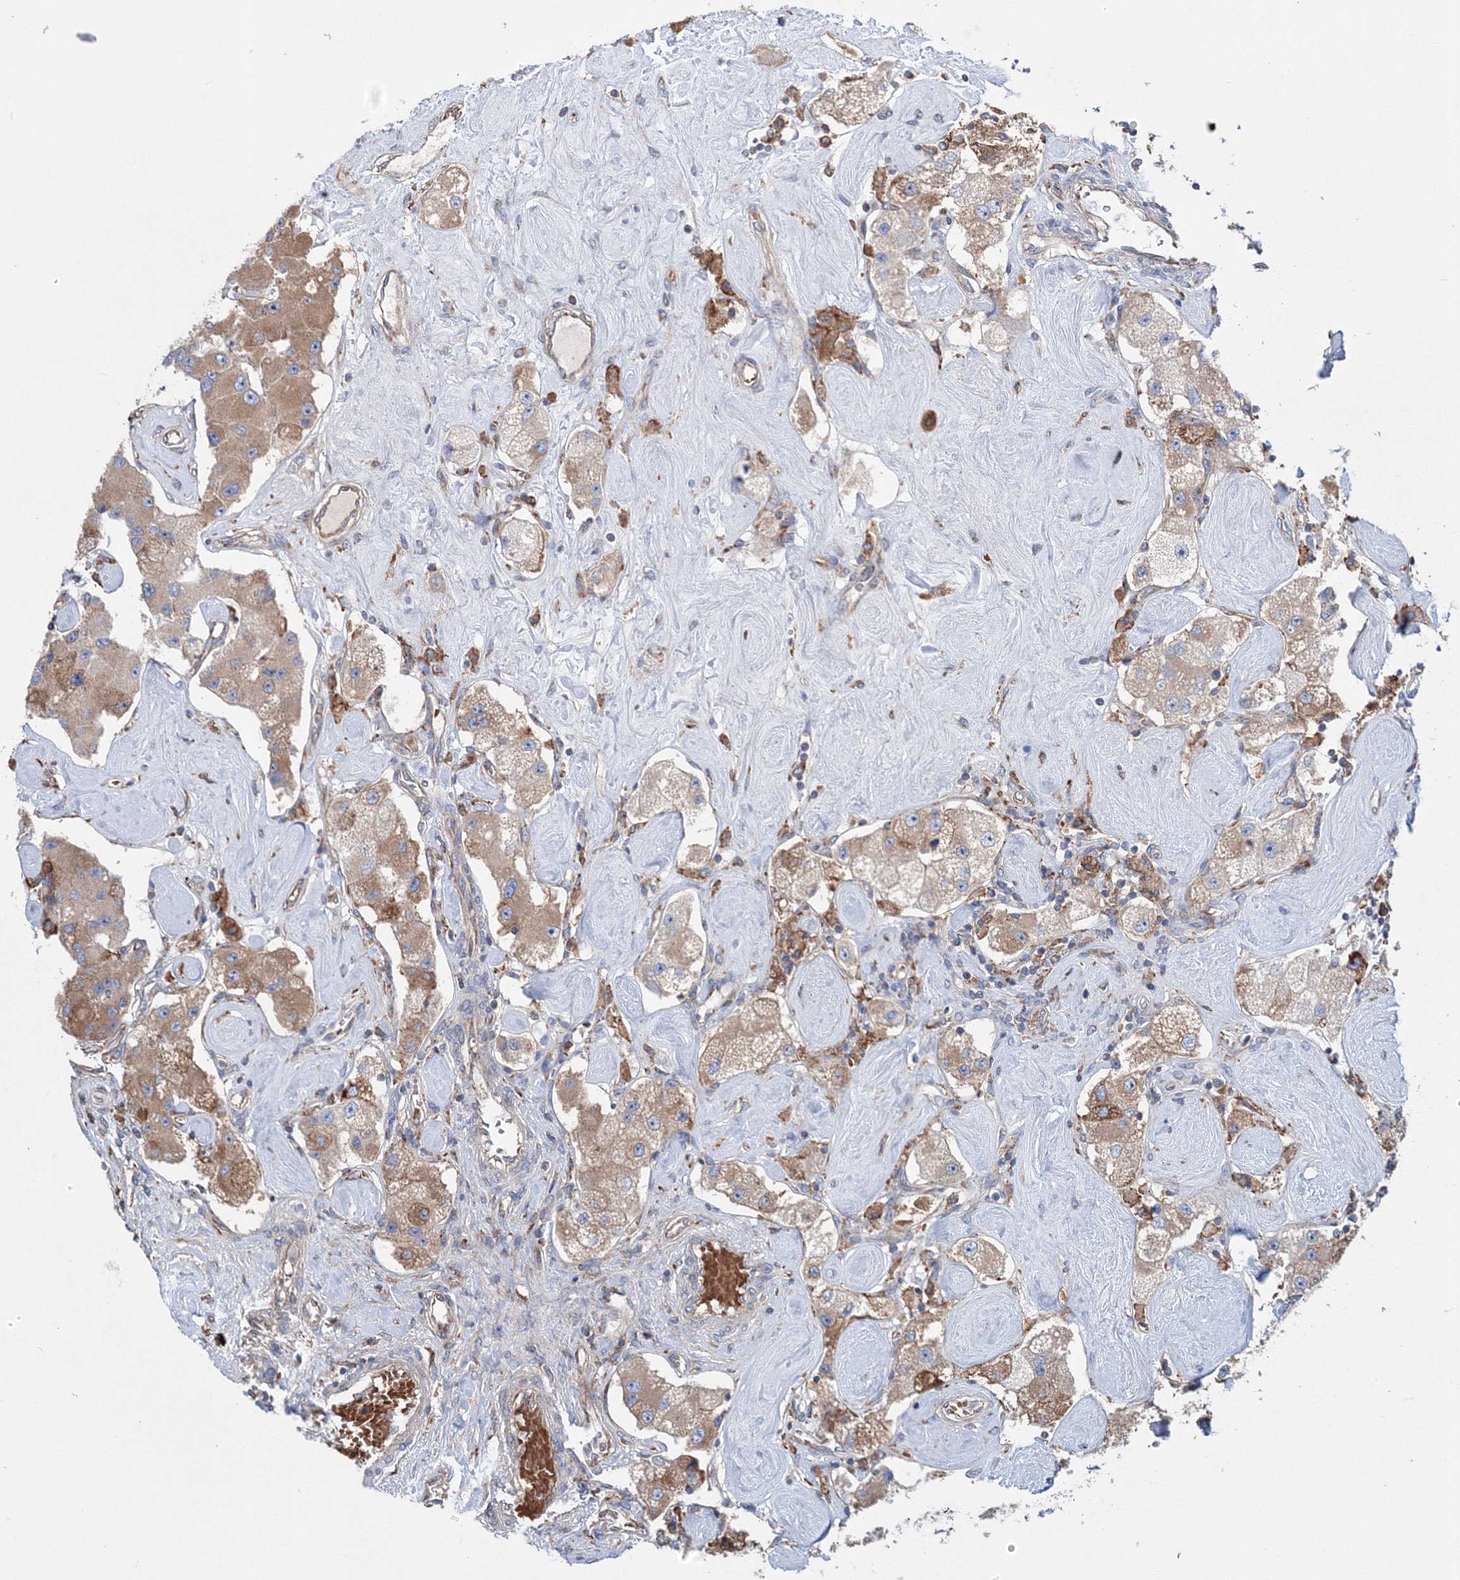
{"staining": {"intensity": "moderate", "quantity": ">75%", "location": "cytoplasmic/membranous"}, "tissue": "carcinoid", "cell_type": "Tumor cells", "image_type": "cancer", "snomed": [{"axis": "morphology", "description": "Carcinoid, malignant, NOS"}, {"axis": "topography", "description": "Pancreas"}], "caption": "This photomicrograph exhibits immunohistochemistry (IHC) staining of carcinoid, with medium moderate cytoplasmic/membranous expression in approximately >75% of tumor cells.", "gene": "VPS8", "patient": {"sex": "male", "age": 41}}